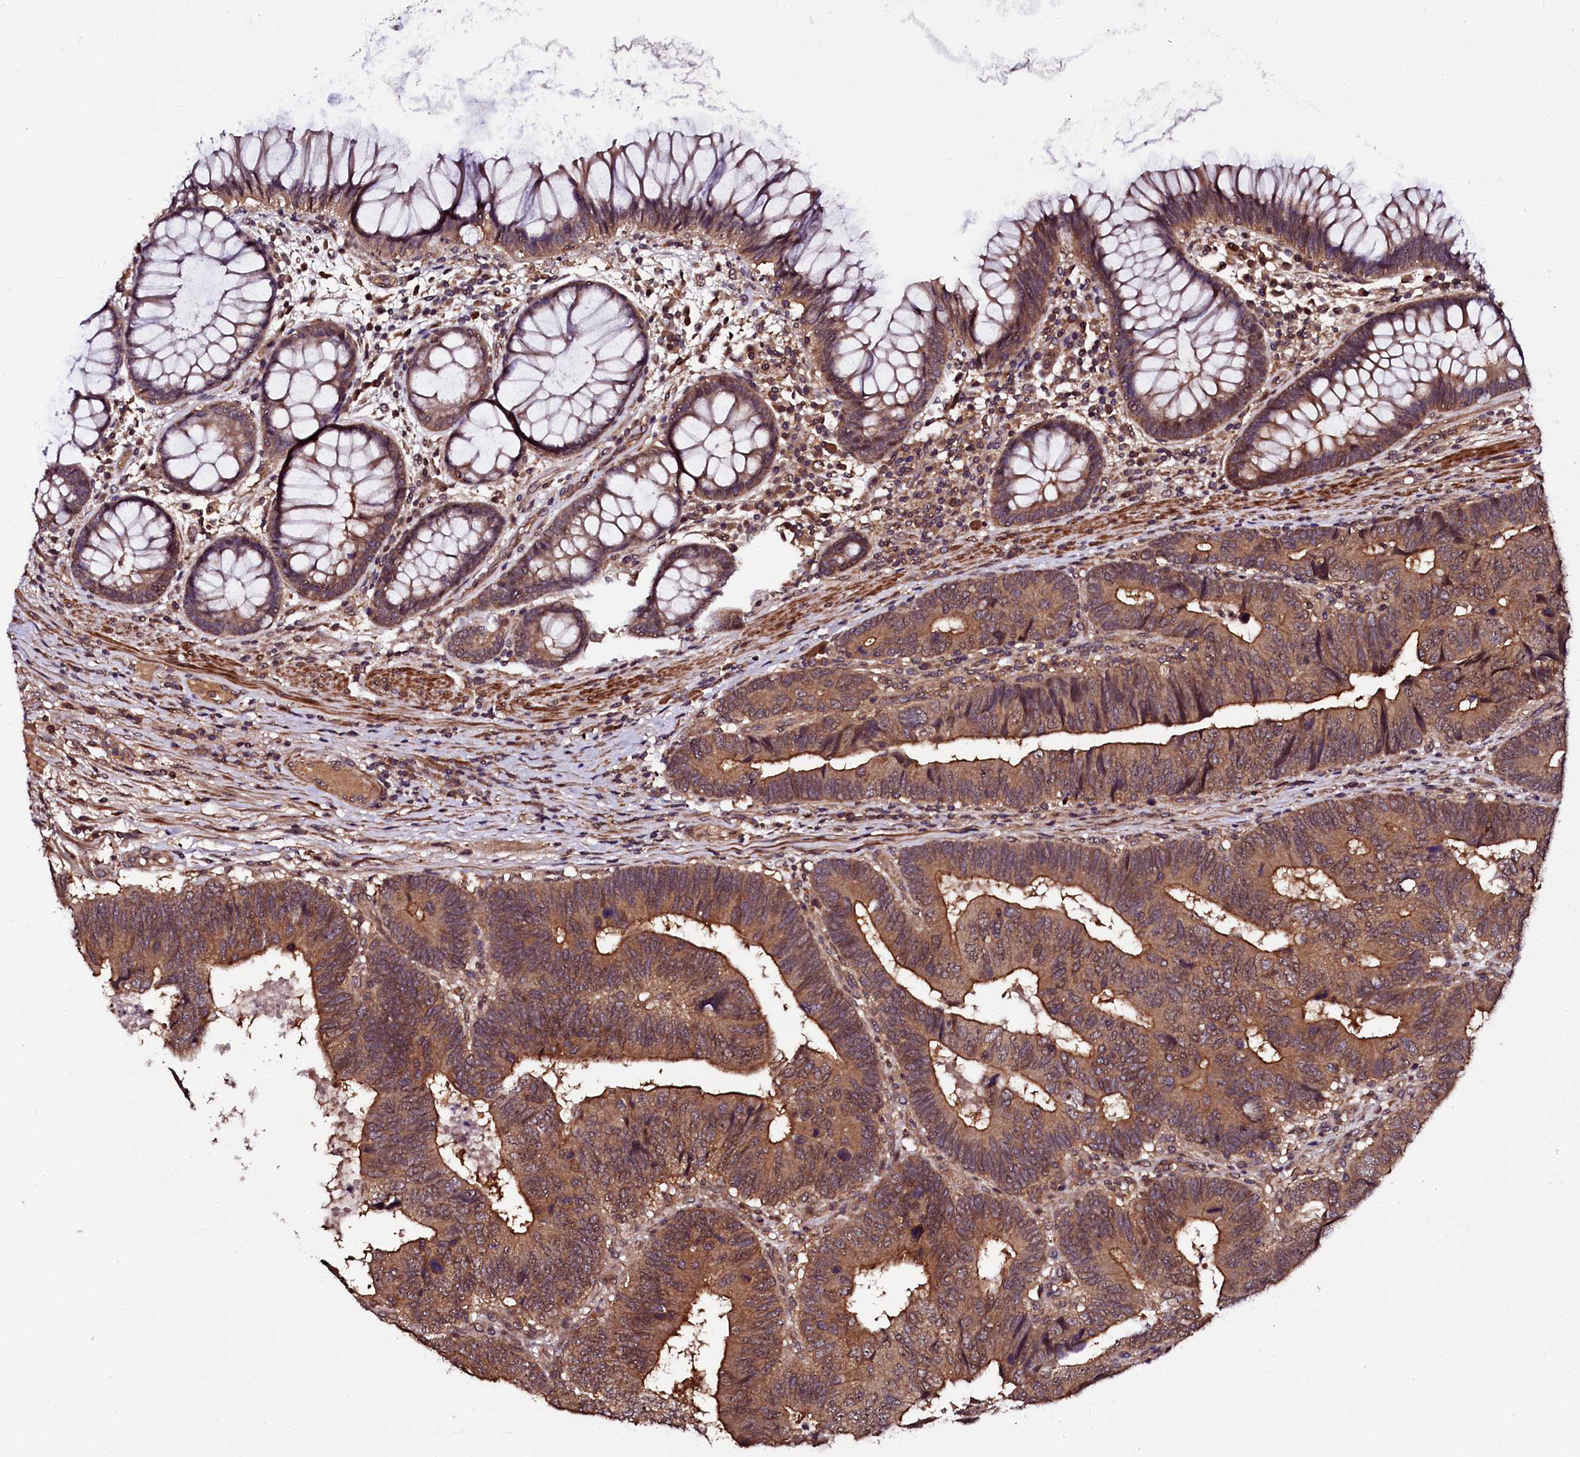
{"staining": {"intensity": "moderate", "quantity": ">75%", "location": "cytoplasmic/membranous"}, "tissue": "colorectal cancer", "cell_type": "Tumor cells", "image_type": "cancer", "snomed": [{"axis": "morphology", "description": "Adenocarcinoma, NOS"}, {"axis": "topography", "description": "Colon"}], "caption": "Human colorectal adenocarcinoma stained with a protein marker reveals moderate staining in tumor cells.", "gene": "N4BP1", "patient": {"sex": "female", "age": 67}}